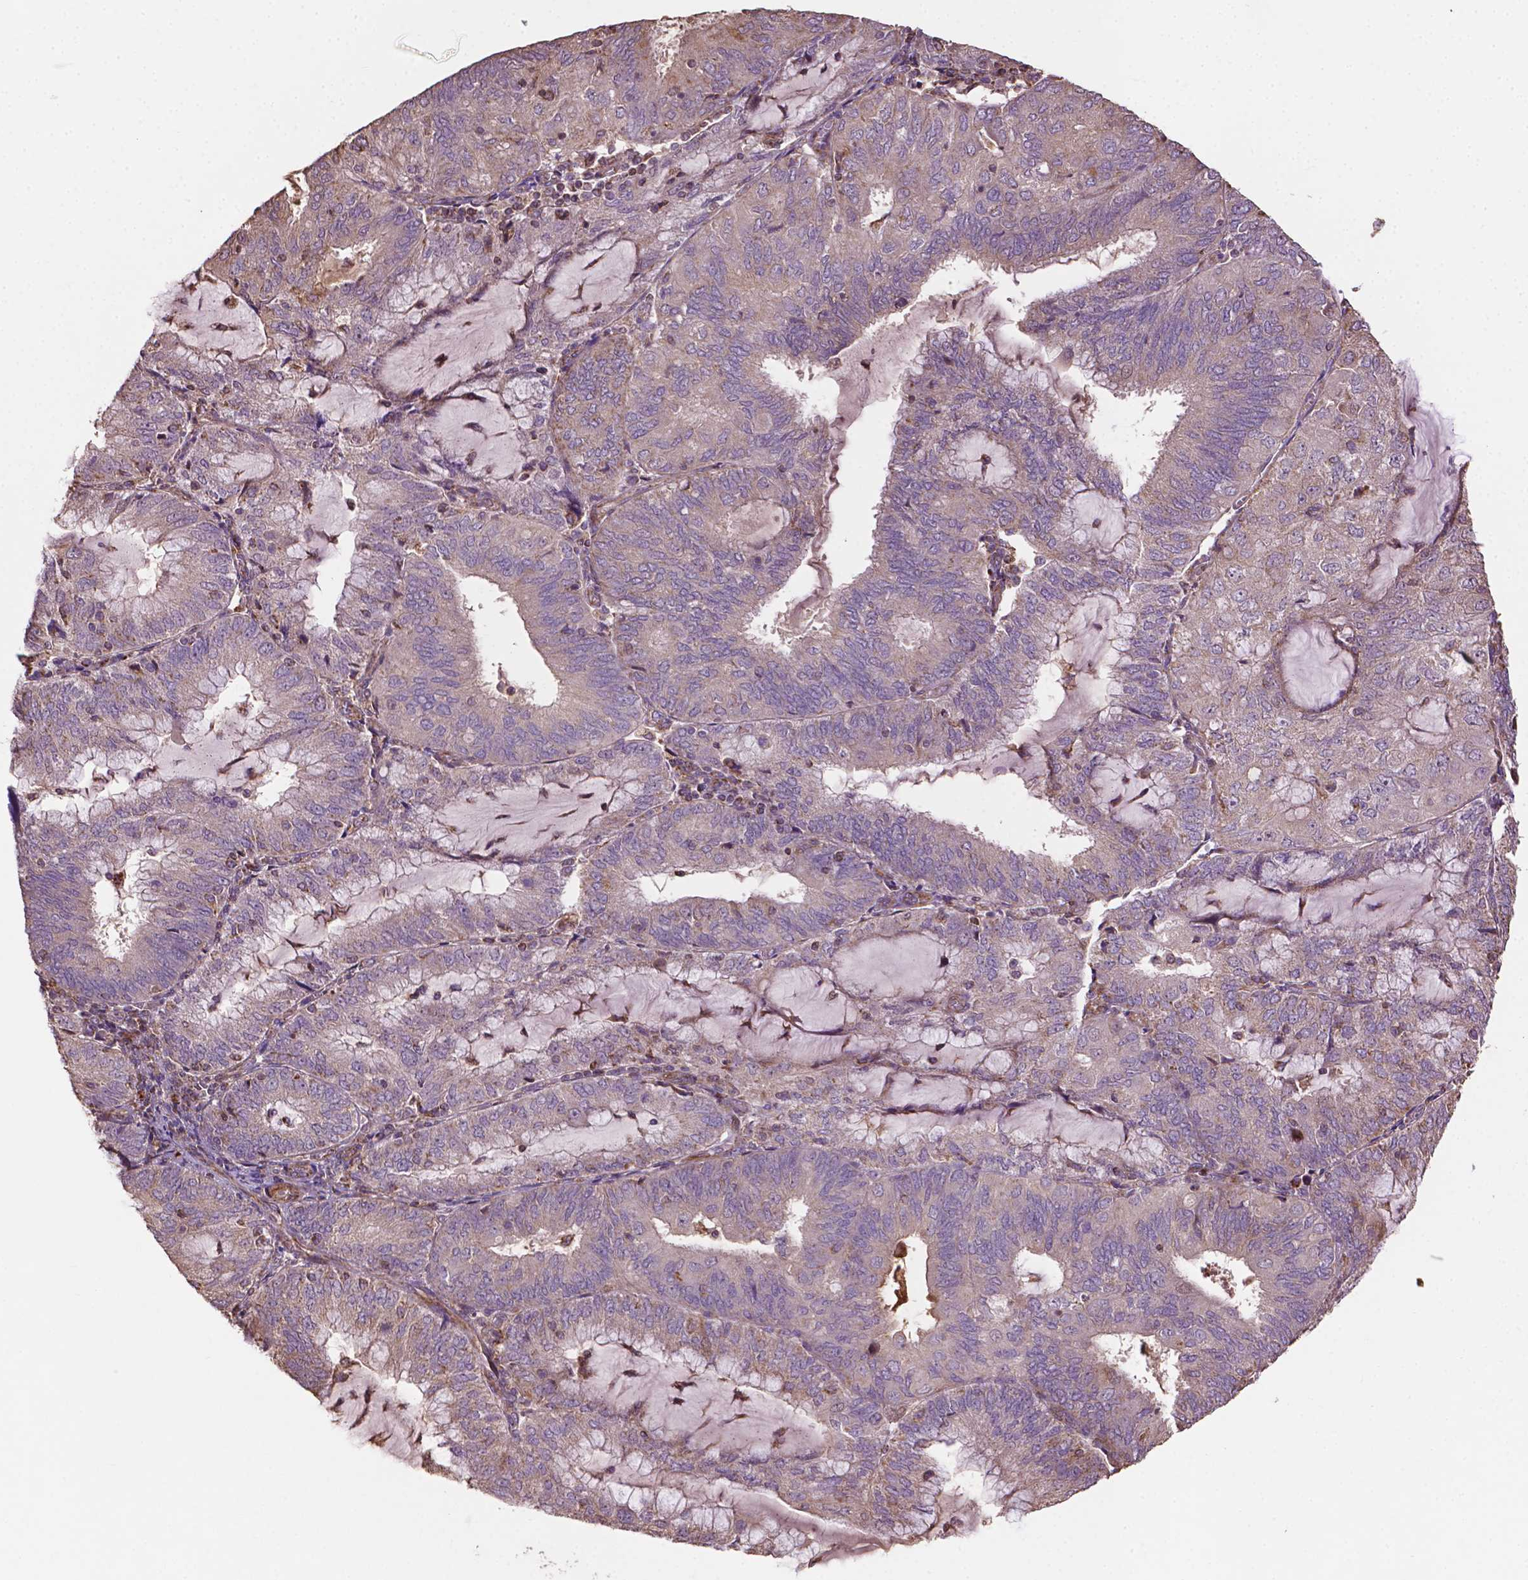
{"staining": {"intensity": "negative", "quantity": "none", "location": "none"}, "tissue": "endometrial cancer", "cell_type": "Tumor cells", "image_type": "cancer", "snomed": [{"axis": "morphology", "description": "Adenocarcinoma, NOS"}, {"axis": "topography", "description": "Endometrium"}], "caption": "Immunohistochemistry (IHC) image of human endometrial cancer stained for a protein (brown), which exhibits no expression in tumor cells.", "gene": "LRR1", "patient": {"sex": "female", "age": 81}}